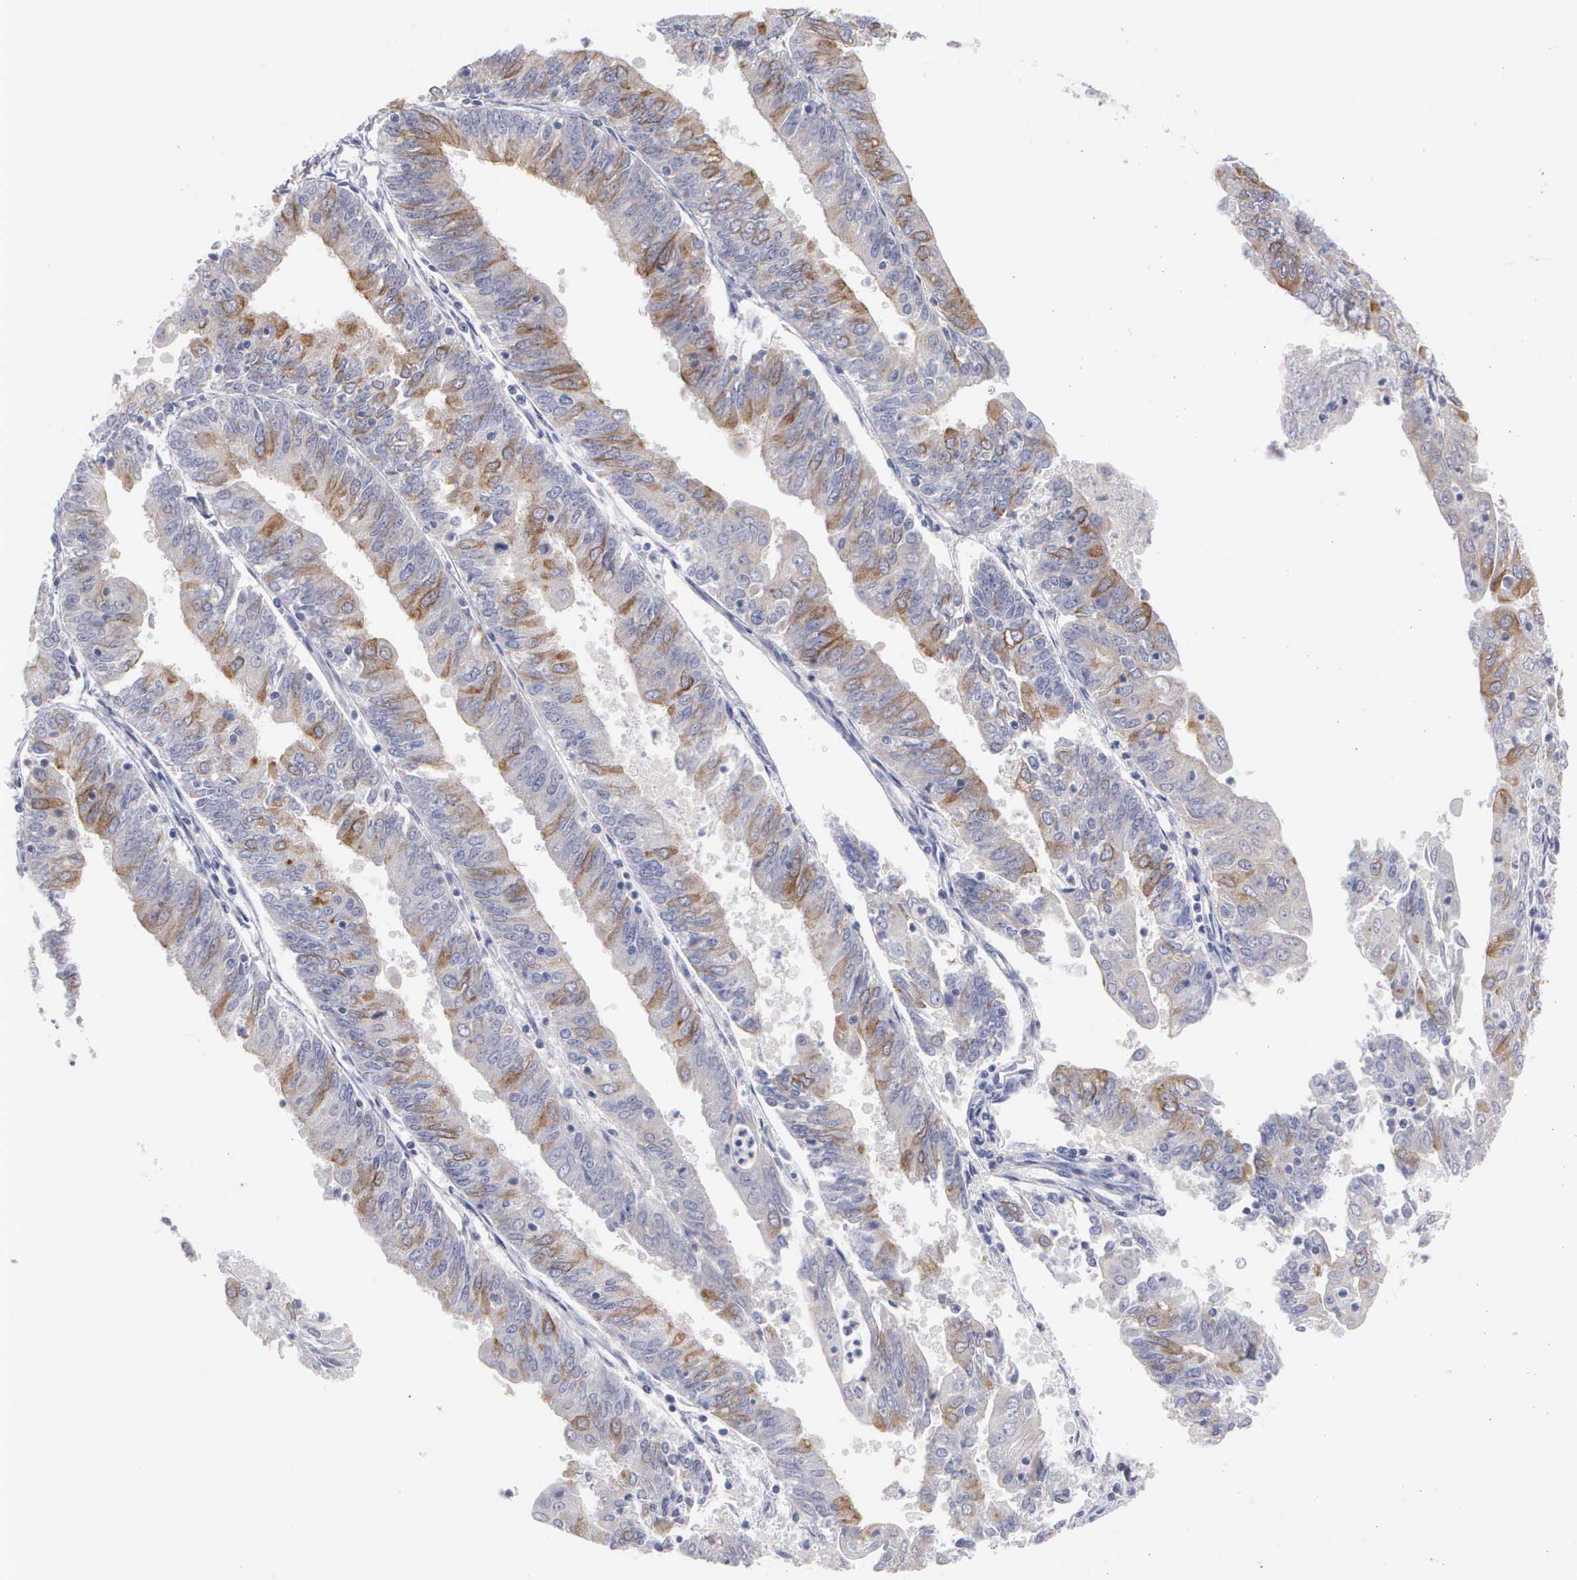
{"staining": {"intensity": "moderate", "quantity": "25%-75%", "location": "cytoplasmic/membranous"}, "tissue": "endometrial cancer", "cell_type": "Tumor cells", "image_type": "cancer", "snomed": [{"axis": "morphology", "description": "Adenocarcinoma, NOS"}, {"axis": "topography", "description": "Endometrium"}], "caption": "A brown stain shows moderate cytoplasmic/membranous staining of a protein in human endometrial cancer (adenocarcinoma) tumor cells.", "gene": "CEP170B", "patient": {"sex": "female", "age": 79}}